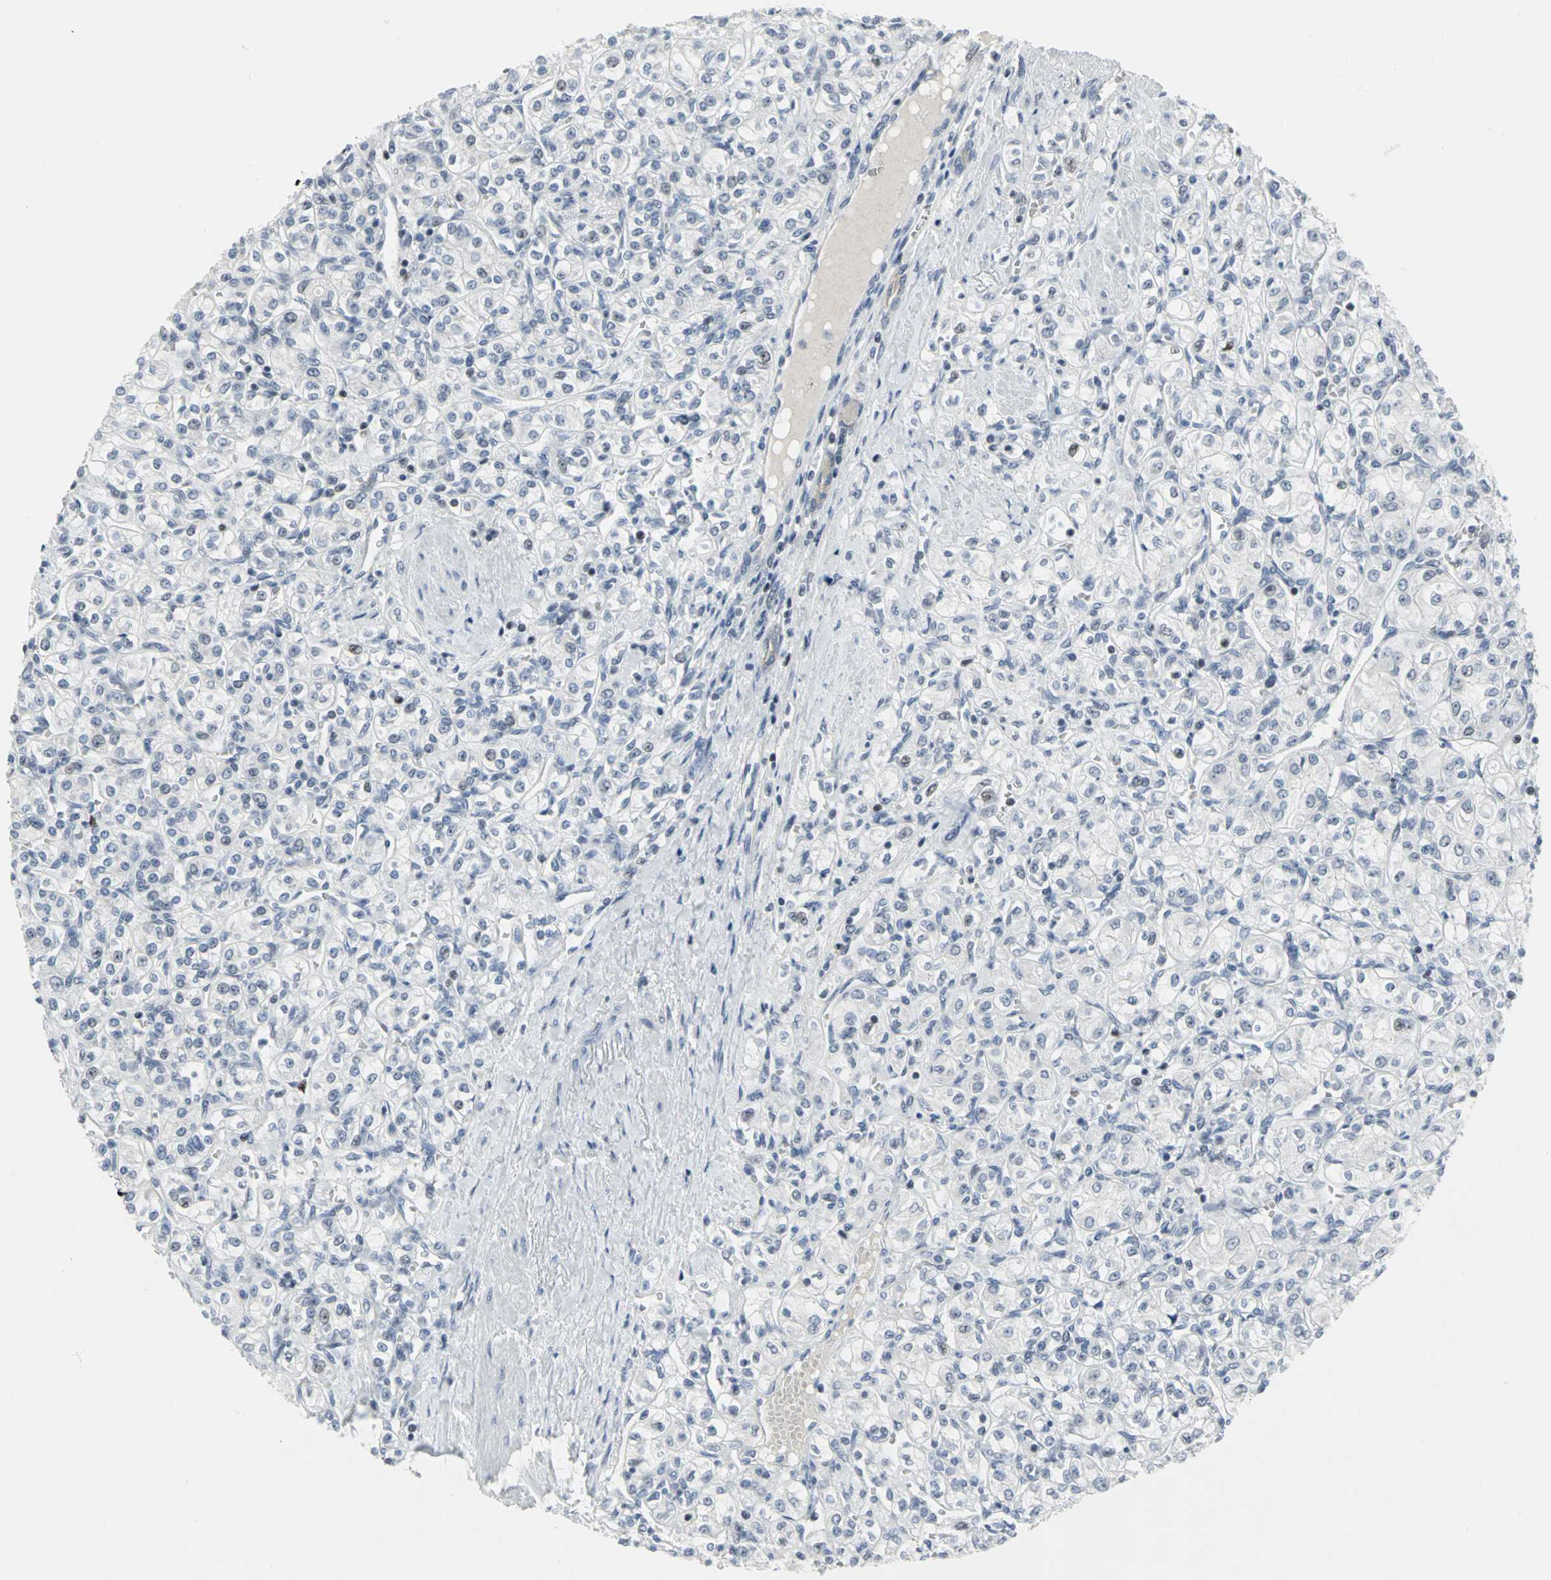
{"staining": {"intensity": "negative", "quantity": "none", "location": "none"}, "tissue": "renal cancer", "cell_type": "Tumor cells", "image_type": "cancer", "snomed": [{"axis": "morphology", "description": "Adenocarcinoma, NOS"}, {"axis": "topography", "description": "Kidney"}], "caption": "An immunohistochemistry (IHC) micrograph of renal cancer is shown. There is no staining in tumor cells of renal cancer.", "gene": "RPA1", "patient": {"sex": "male", "age": 77}}